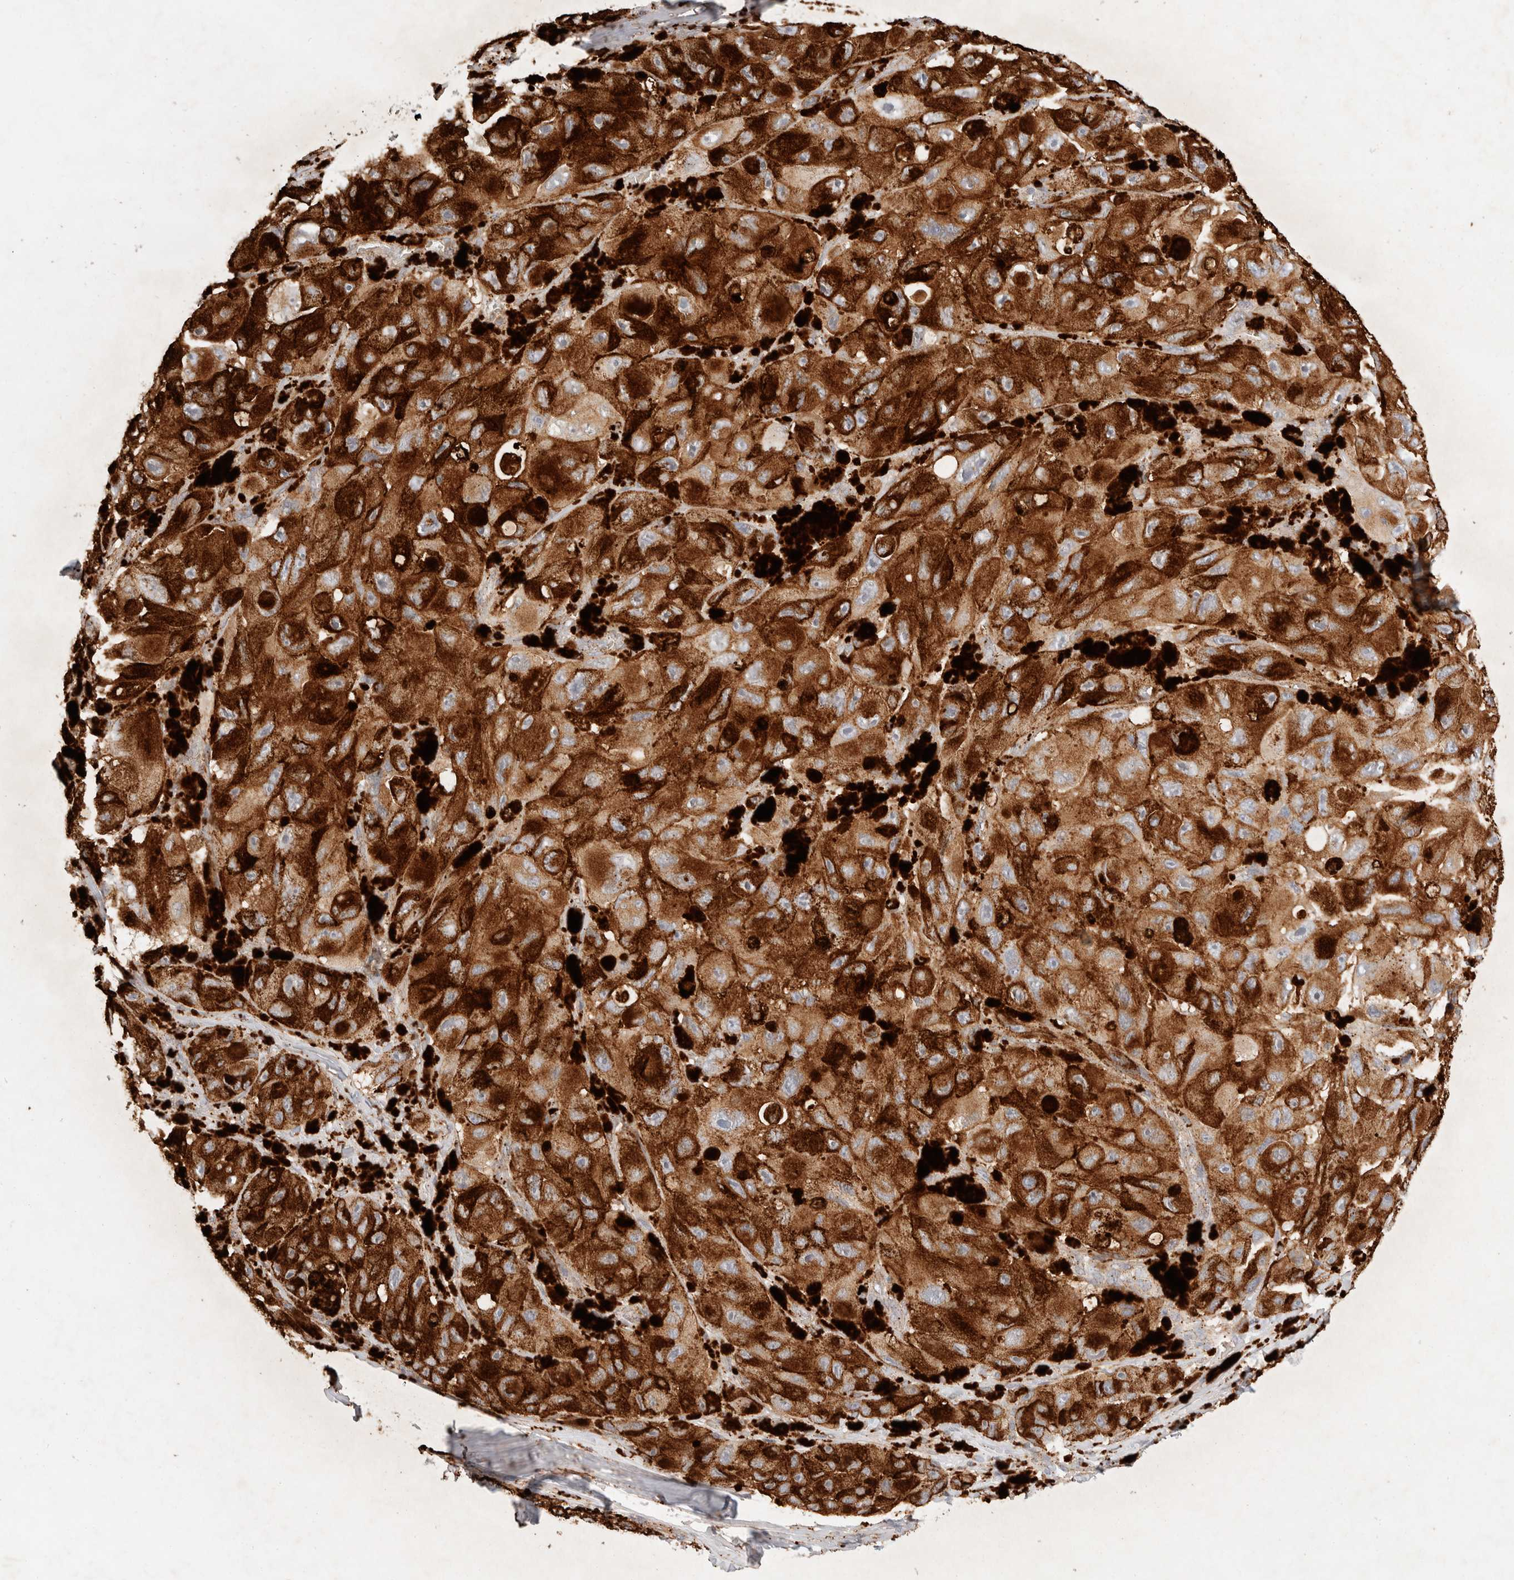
{"staining": {"intensity": "moderate", "quantity": ">75%", "location": "cytoplasmic/membranous"}, "tissue": "melanoma", "cell_type": "Tumor cells", "image_type": "cancer", "snomed": [{"axis": "morphology", "description": "Malignant melanoma, NOS"}, {"axis": "topography", "description": "Skin"}], "caption": "This micrograph demonstrates immunohistochemistry staining of melanoma, with medium moderate cytoplasmic/membranous expression in approximately >75% of tumor cells.", "gene": "RABEPK", "patient": {"sex": "female", "age": 73}}